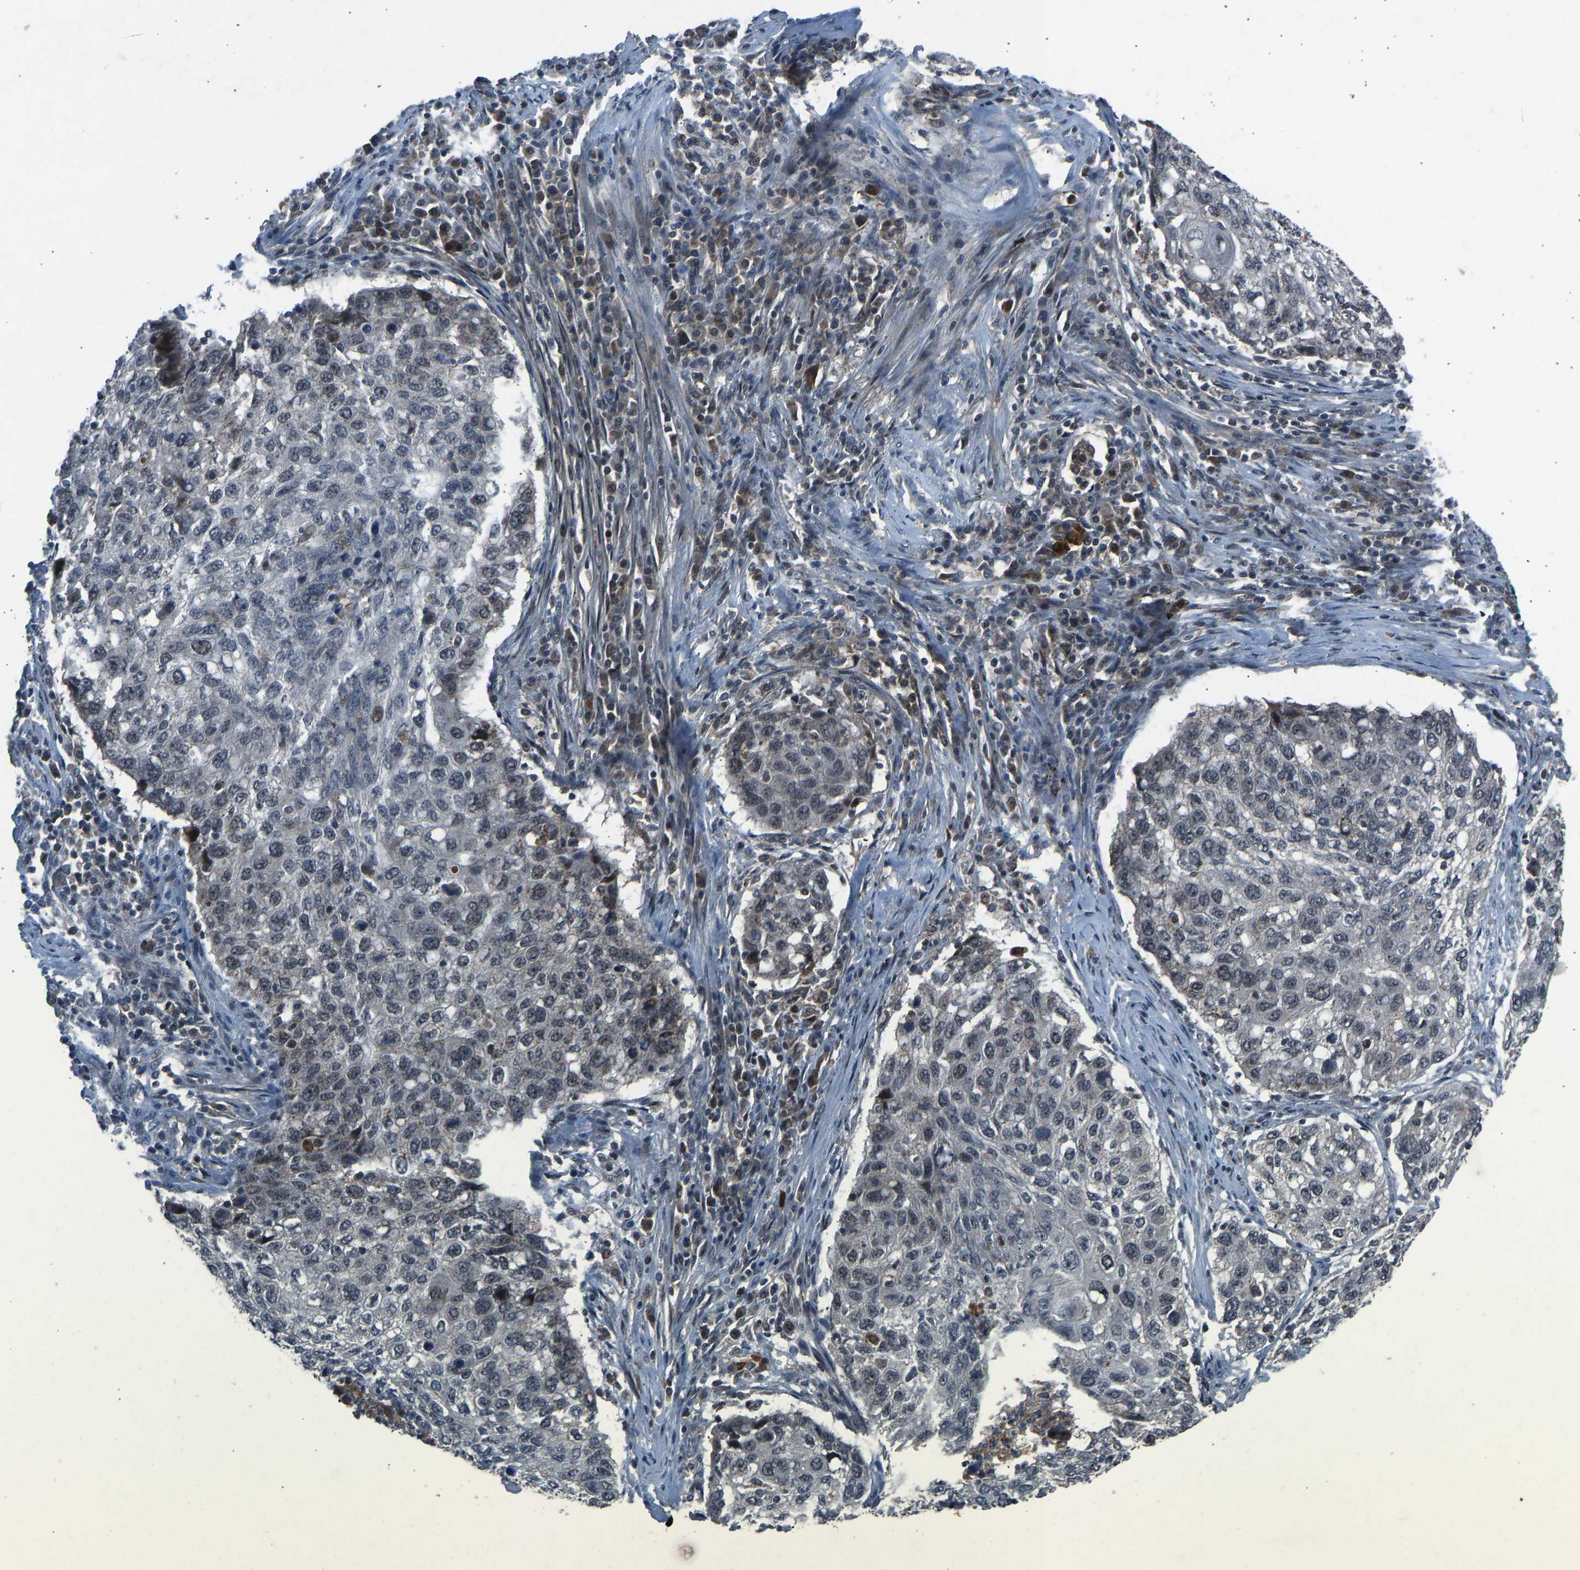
{"staining": {"intensity": "weak", "quantity": "<25%", "location": "cytoplasmic/membranous"}, "tissue": "lung cancer", "cell_type": "Tumor cells", "image_type": "cancer", "snomed": [{"axis": "morphology", "description": "Squamous cell carcinoma, NOS"}, {"axis": "topography", "description": "Lung"}], "caption": "Tumor cells show no significant protein positivity in lung squamous cell carcinoma. The staining was performed using DAB to visualize the protein expression in brown, while the nuclei were stained in blue with hematoxylin (Magnification: 20x).", "gene": "SLC43A1", "patient": {"sex": "female", "age": 63}}